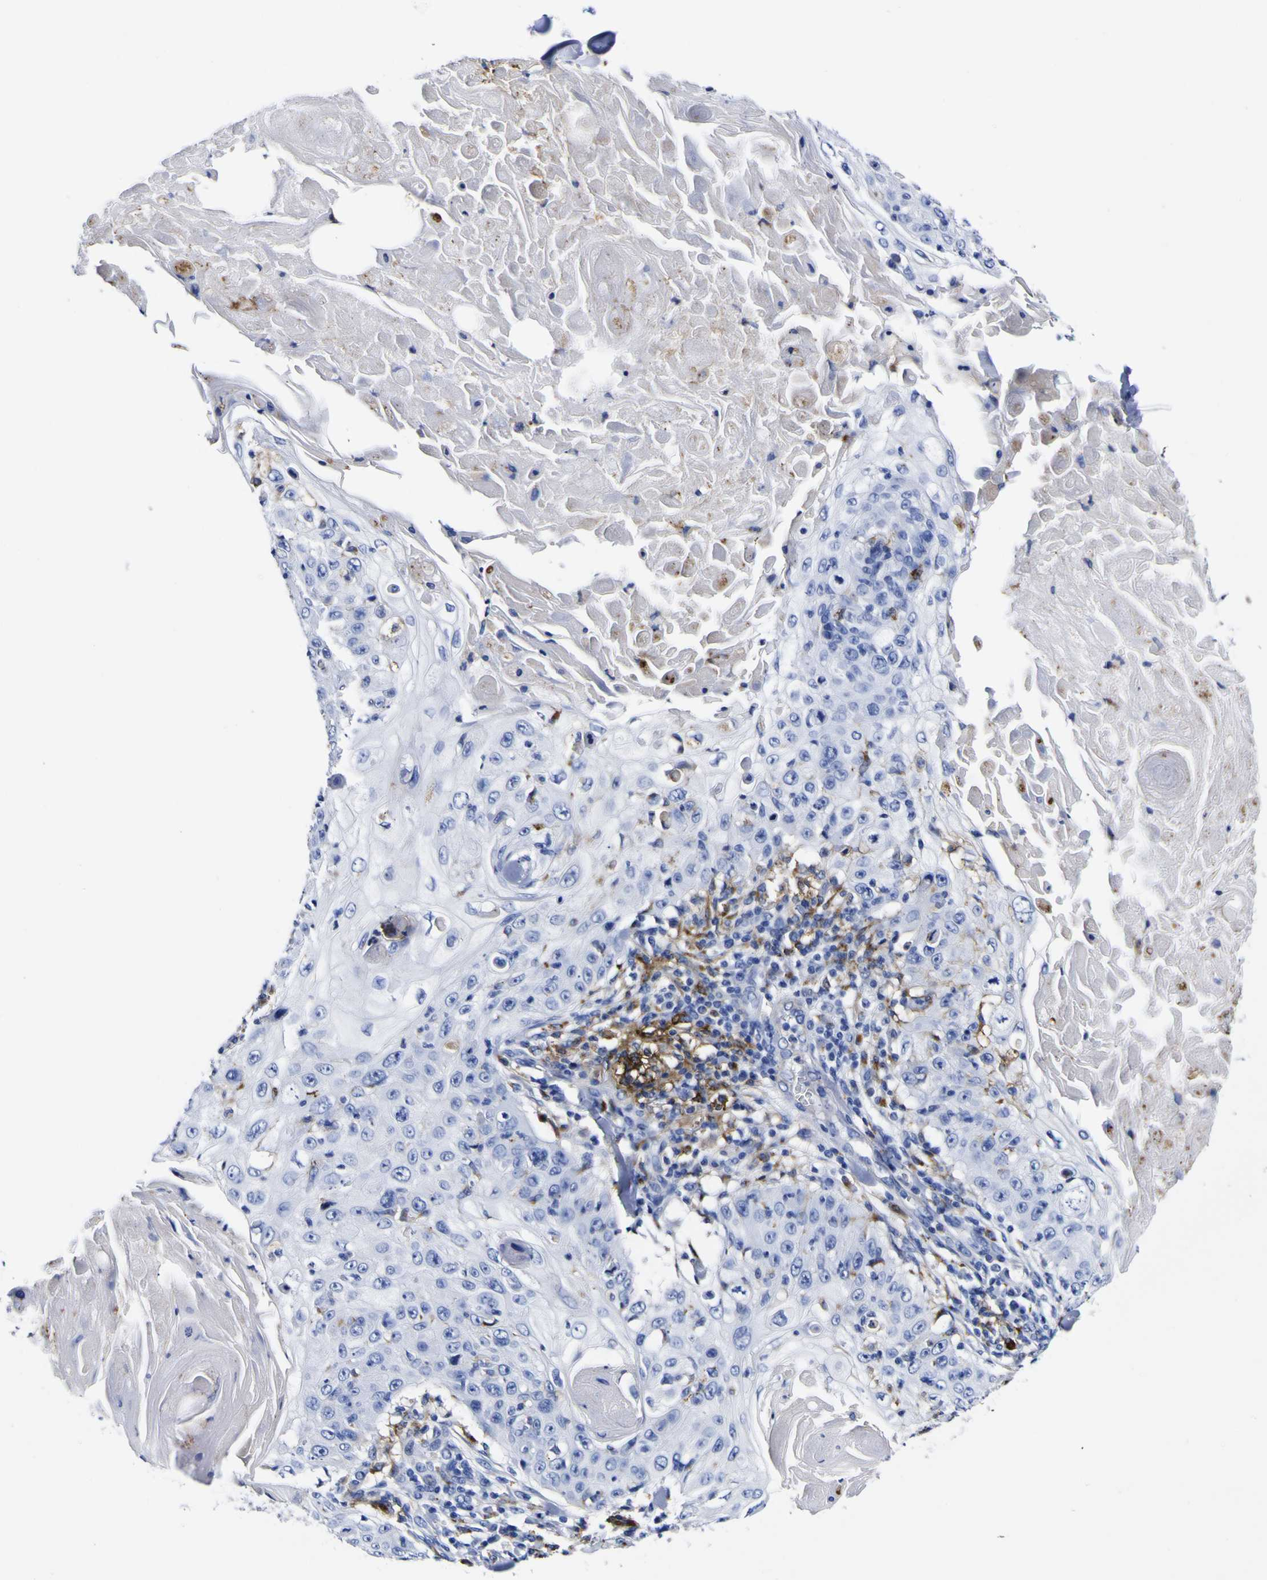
{"staining": {"intensity": "moderate", "quantity": "<25%", "location": "cytoplasmic/membranous"}, "tissue": "skin cancer", "cell_type": "Tumor cells", "image_type": "cancer", "snomed": [{"axis": "morphology", "description": "Squamous cell carcinoma, NOS"}, {"axis": "topography", "description": "Skin"}], "caption": "Immunohistochemistry (IHC) (DAB) staining of human squamous cell carcinoma (skin) exhibits moderate cytoplasmic/membranous protein staining in approximately <25% of tumor cells.", "gene": "HLA-DQA1", "patient": {"sex": "male", "age": 86}}